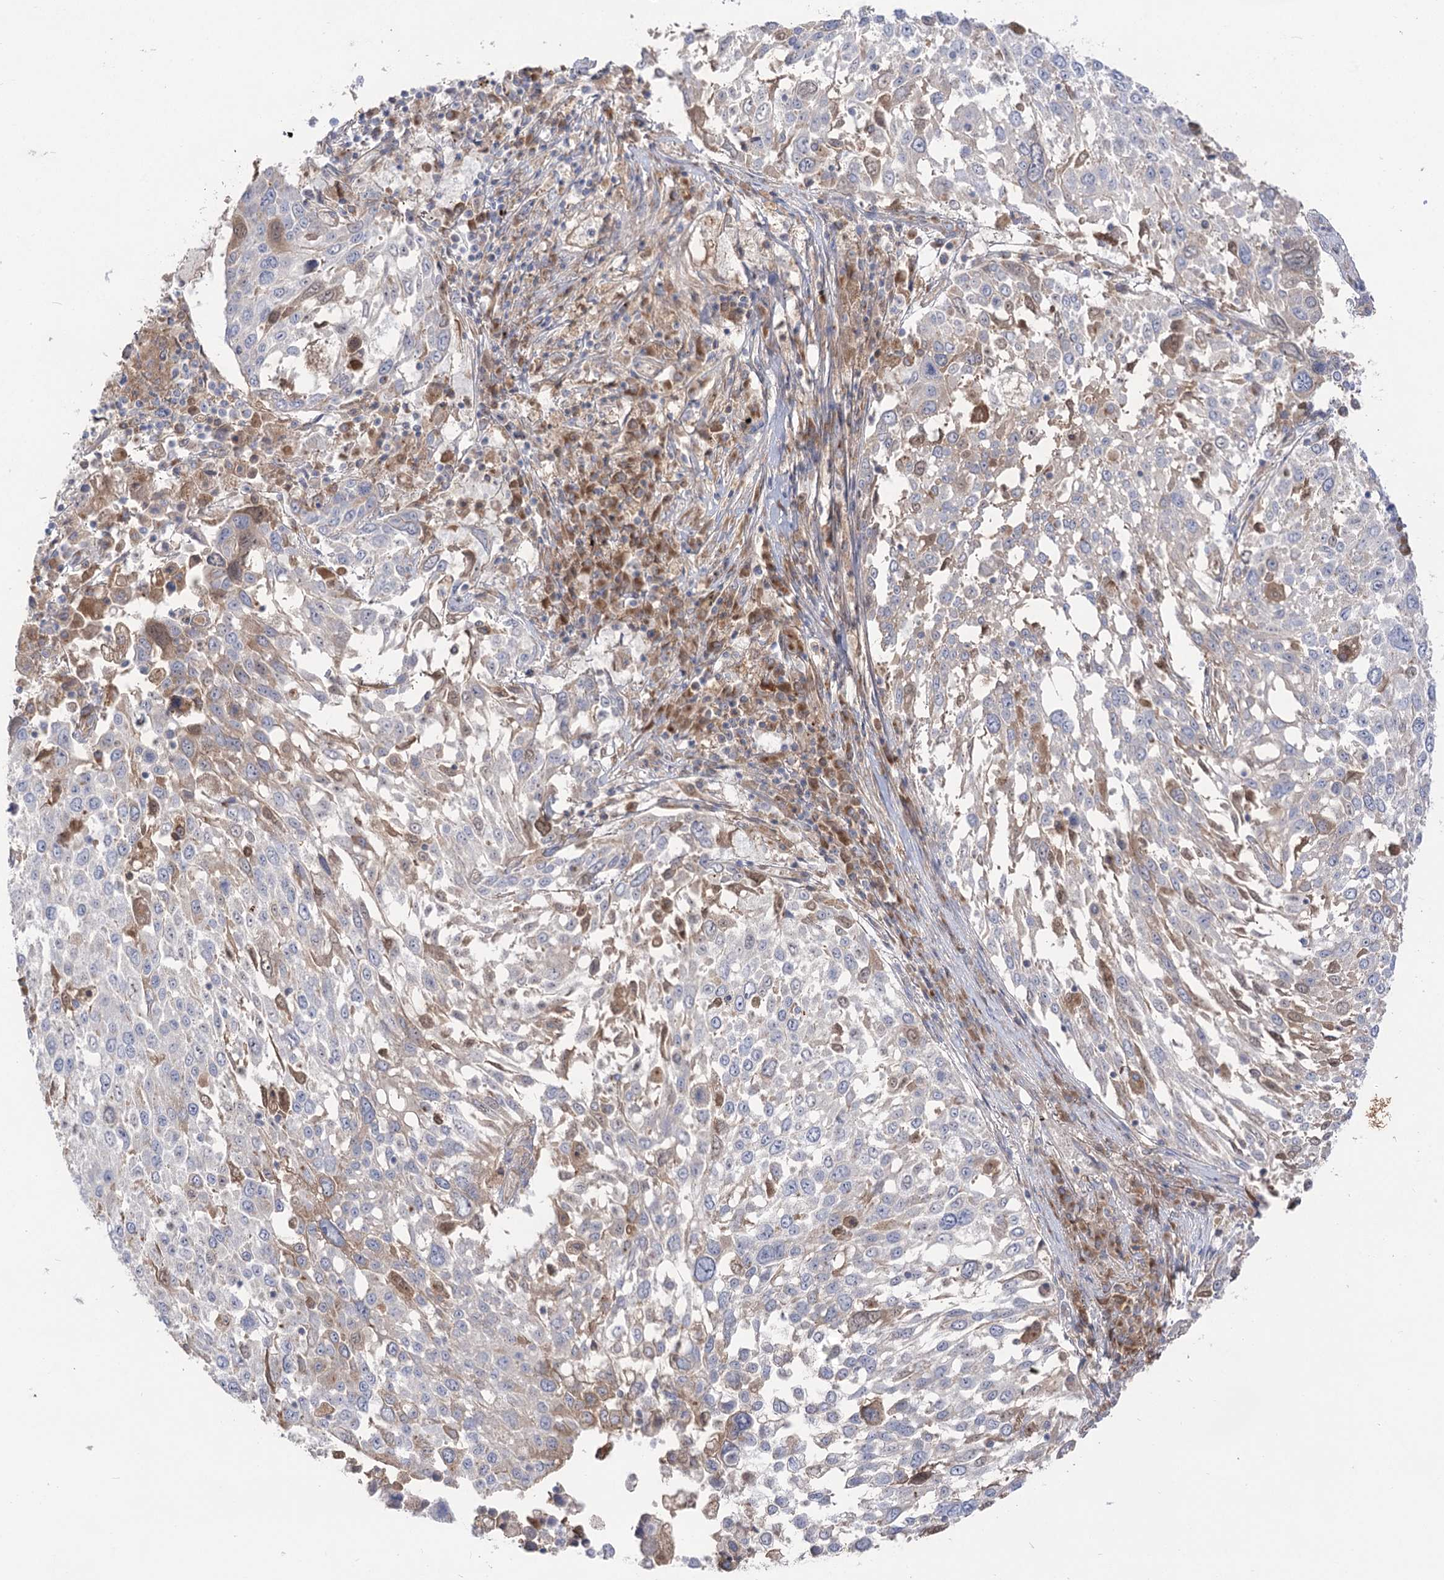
{"staining": {"intensity": "weak", "quantity": "<25%", "location": "cytoplasmic/membranous"}, "tissue": "lung cancer", "cell_type": "Tumor cells", "image_type": "cancer", "snomed": [{"axis": "morphology", "description": "Squamous cell carcinoma, NOS"}, {"axis": "topography", "description": "Lung"}], "caption": "There is no significant expression in tumor cells of lung squamous cell carcinoma. Brightfield microscopy of IHC stained with DAB (3,3'-diaminobenzidine) (brown) and hematoxylin (blue), captured at high magnification.", "gene": "GBF1", "patient": {"sex": "male", "age": 65}}